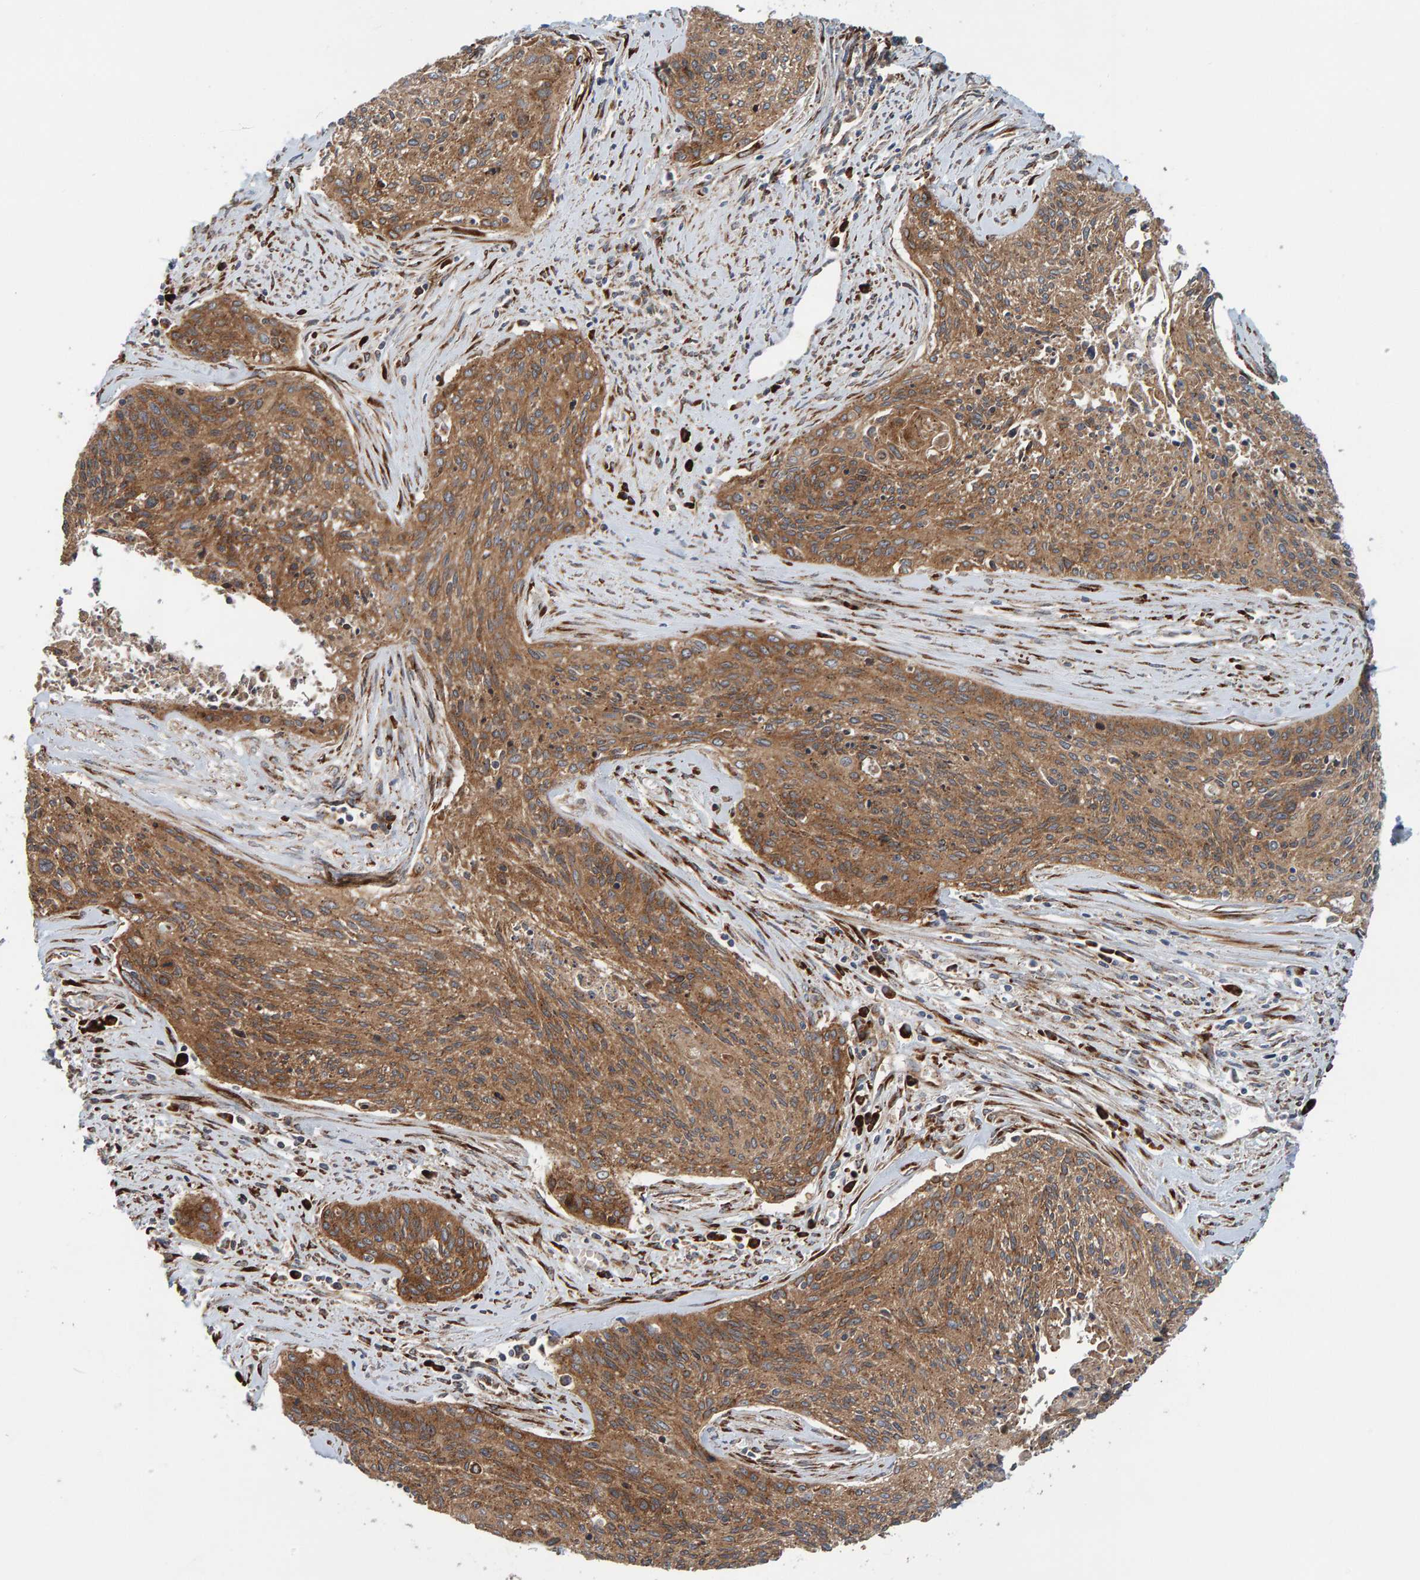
{"staining": {"intensity": "moderate", "quantity": ">75%", "location": "cytoplasmic/membranous"}, "tissue": "cervical cancer", "cell_type": "Tumor cells", "image_type": "cancer", "snomed": [{"axis": "morphology", "description": "Squamous cell carcinoma, NOS"}, {"axis": "topography", "description": "Cervix"}], "caption": "Protein staining of cervical squamous cell carcinoma tissue demonstrates moderate cytoplasmic/membranous expression in approximately >75% of tumor cells. (brown staining indicates protein expression, while blue staining denotes nuclei).", "gene": "BAIAP2", "patient": {"sex": "female", "age": 55}}